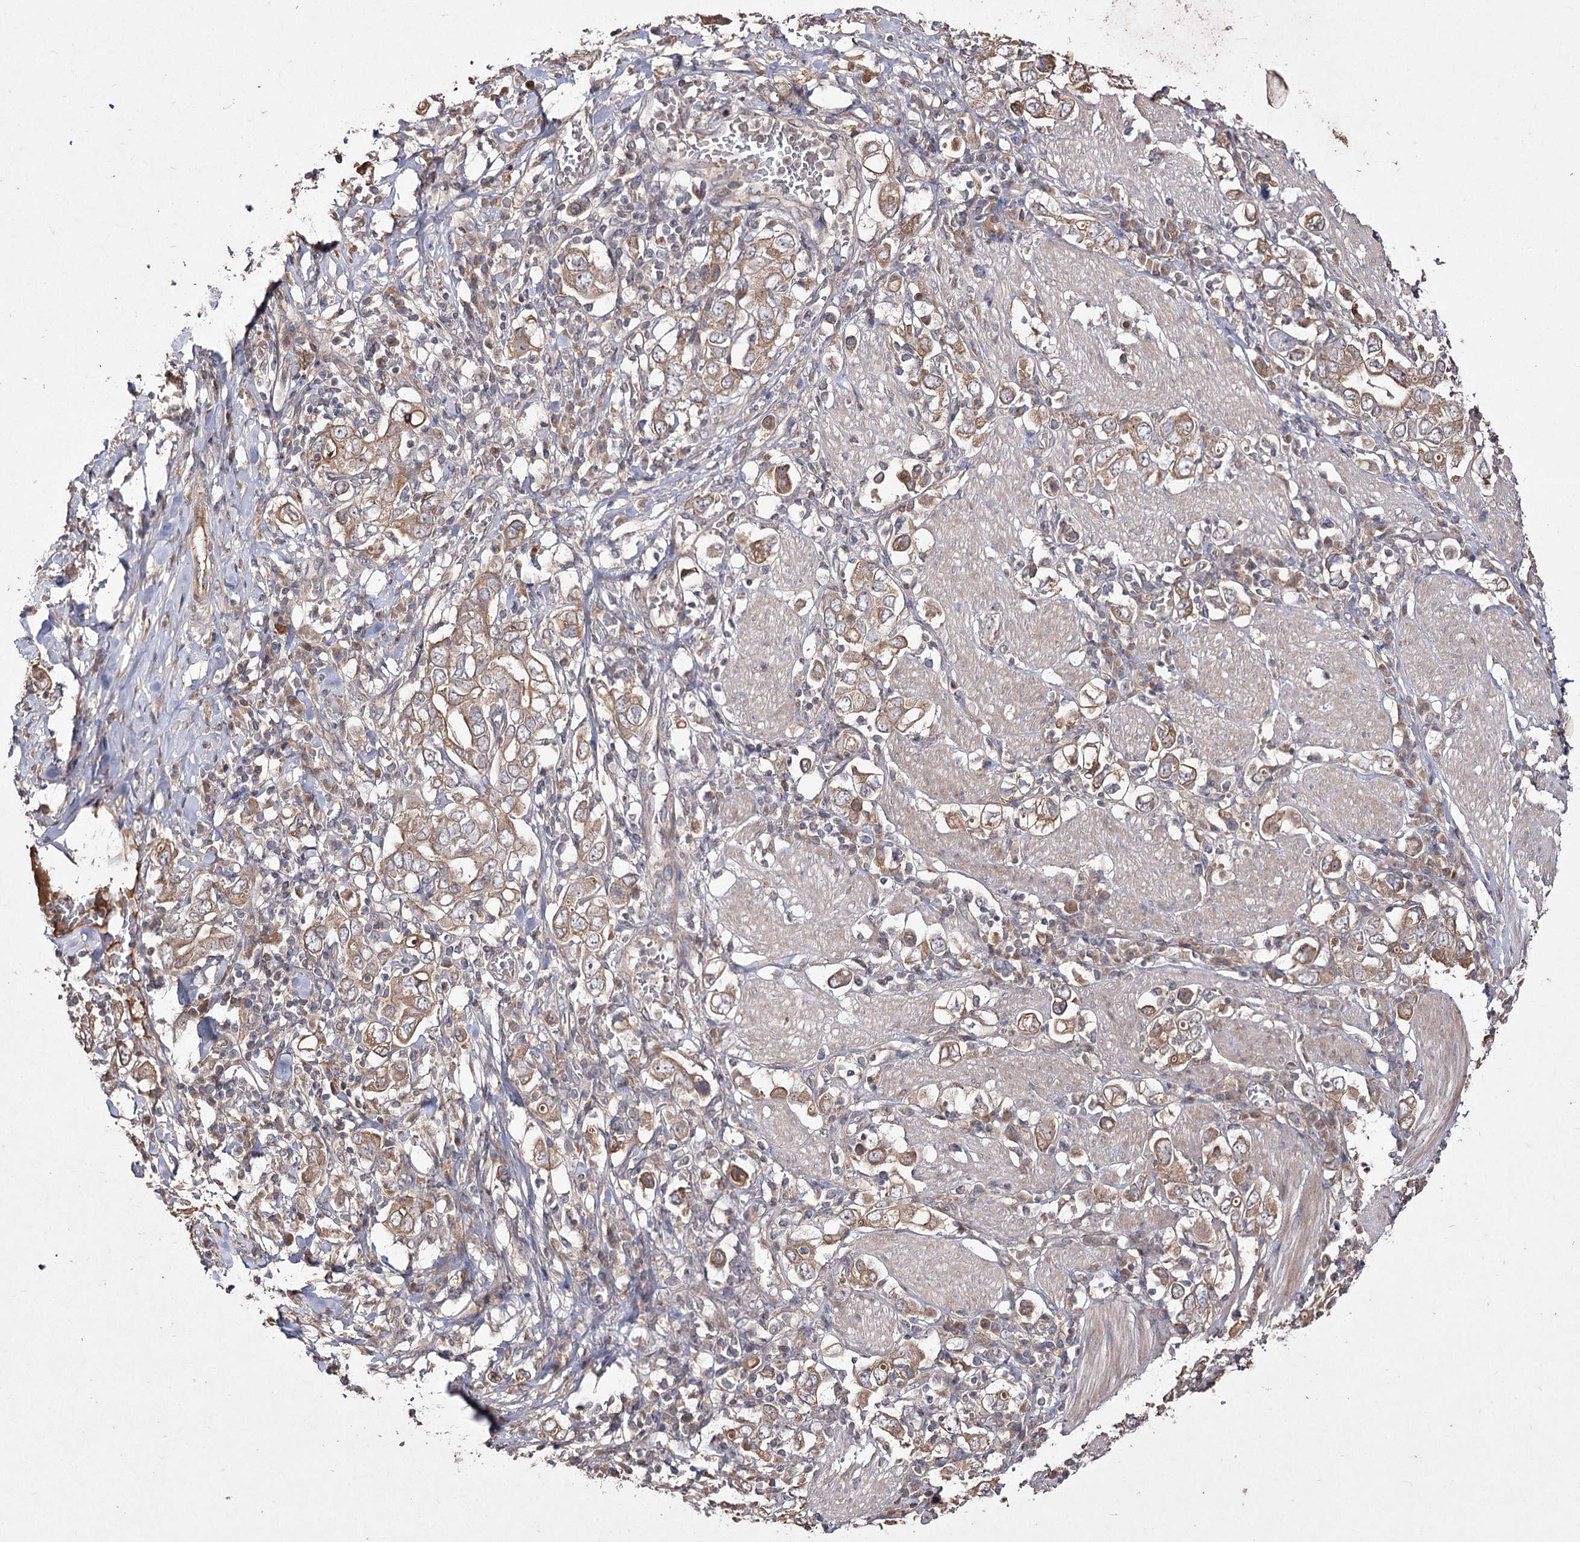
{"staining": {"intensity": "moderate", "quantity": ">75%", "location": "cytoplasmic/membranous"}, "tissue": "stomach cancer", "cell_type": "Tumor cells", "image_type": "cancer", "snomed": [{"axis": "morphology", "description": "Adenocarcinoma, NOS"}, {"axis": "topography", "description": "Stomach, upper"}], "caption": "This is a histology image of immunohistochemistry staining of stomach cancer (adenocarcinoma), which shows moderate expression in the cytoplasmic/membranous of tumor cells.", "gene": "FANCL", "patient": {"sex": "male", "age": 62}}